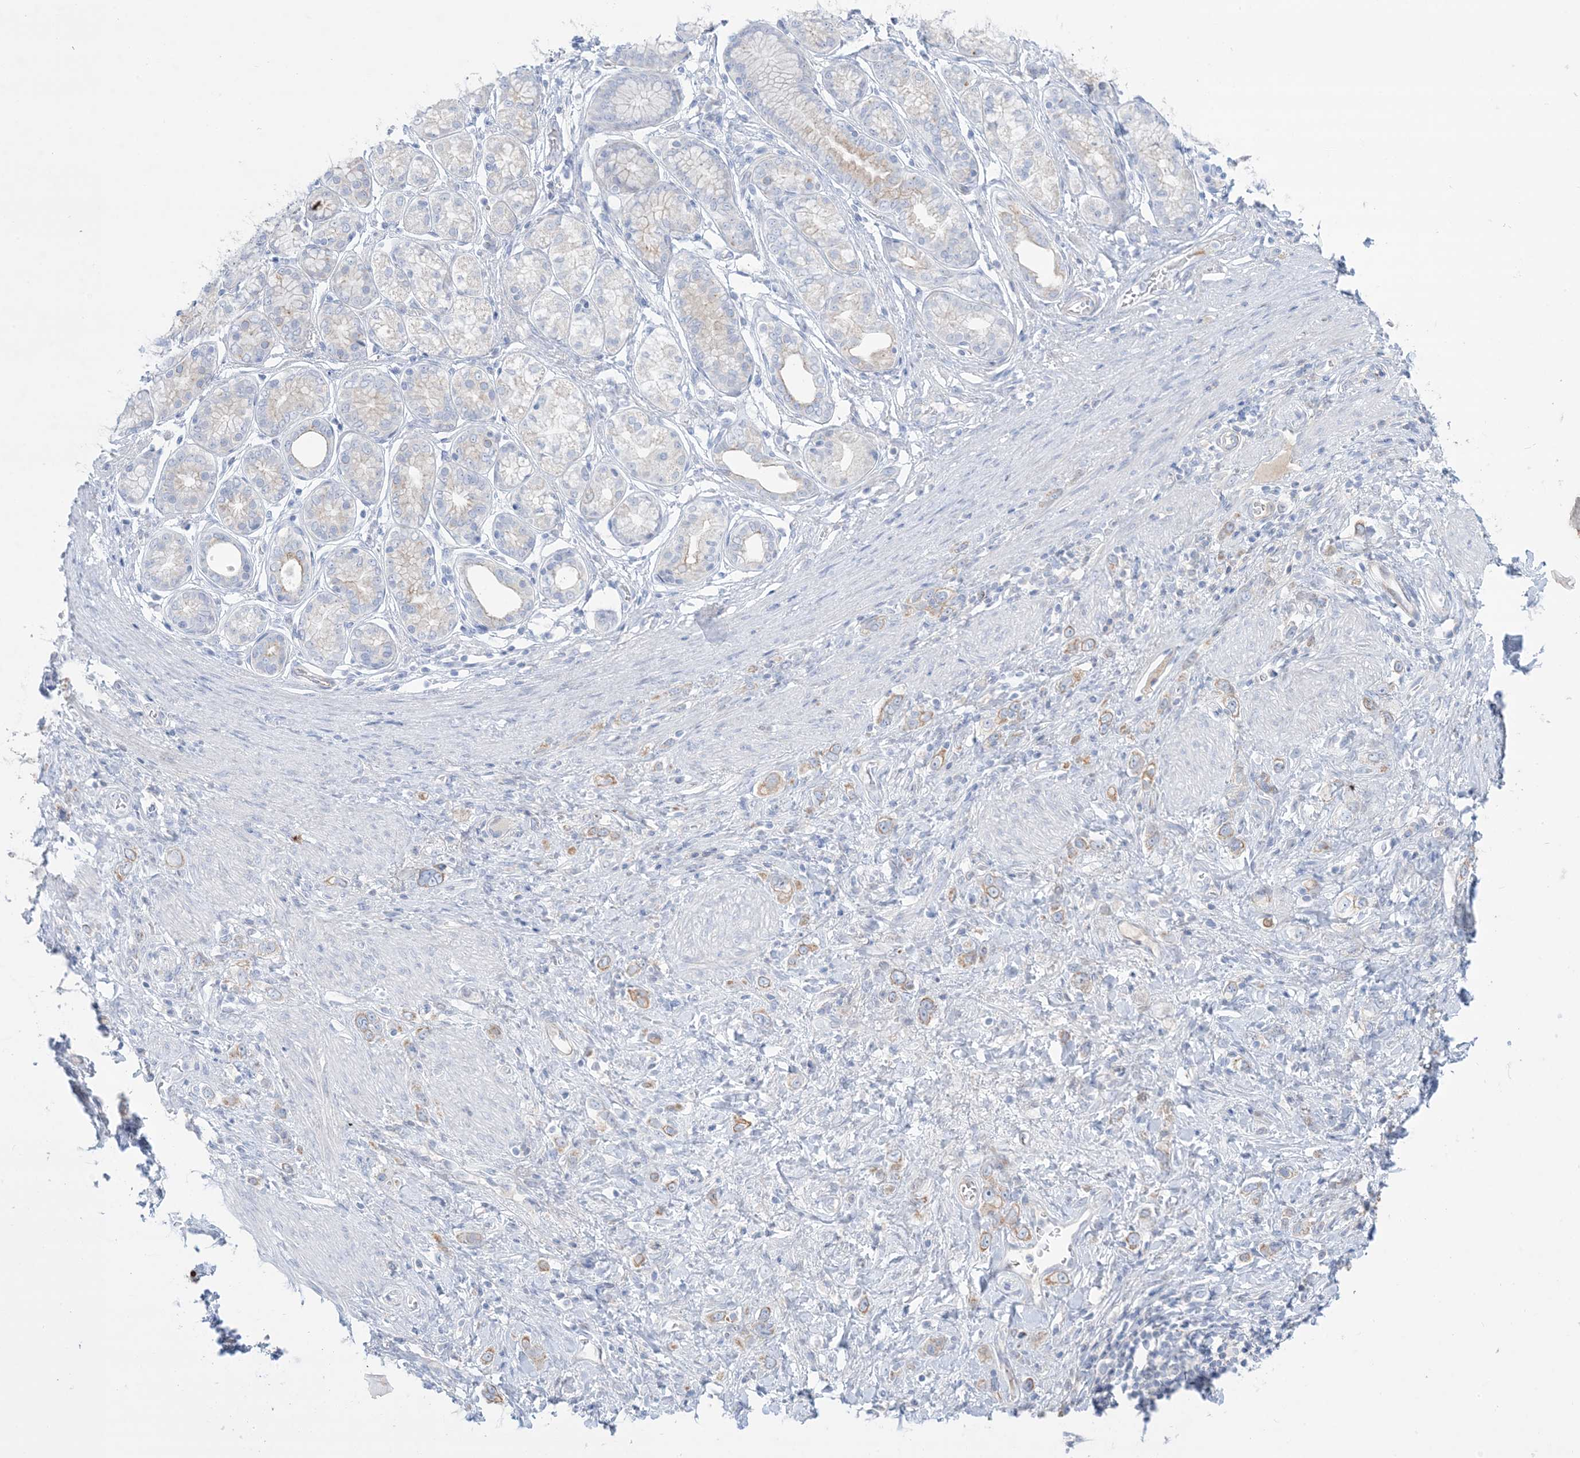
{"staining": {"intensity": "weak", "quantity": "25%-75%", "location": "cytoplasmic/membranous"}, "tissue": "stomach cancer", "cell_type": "Tumor cells", "image_type": "cancer", "snomed": [{"axis": "morphology", "description": "Normal tissue, NOS"}, {"axis": "morphology", "description": "Adenocarcinoma, NOS"}, {"axis": "topography", "description": "Stomach, upper"}, {"axis": "topography", "description": "Stomach"}], "caption": "Protein analysis of stomach cancer (adenocarcinoma) tissue reveals weak cytoplasmic/membranous positivity in approximately 25%-75% of tumor cells.", "gene": "ATP11C", "patient": {"sex": "female", "age": 65}}